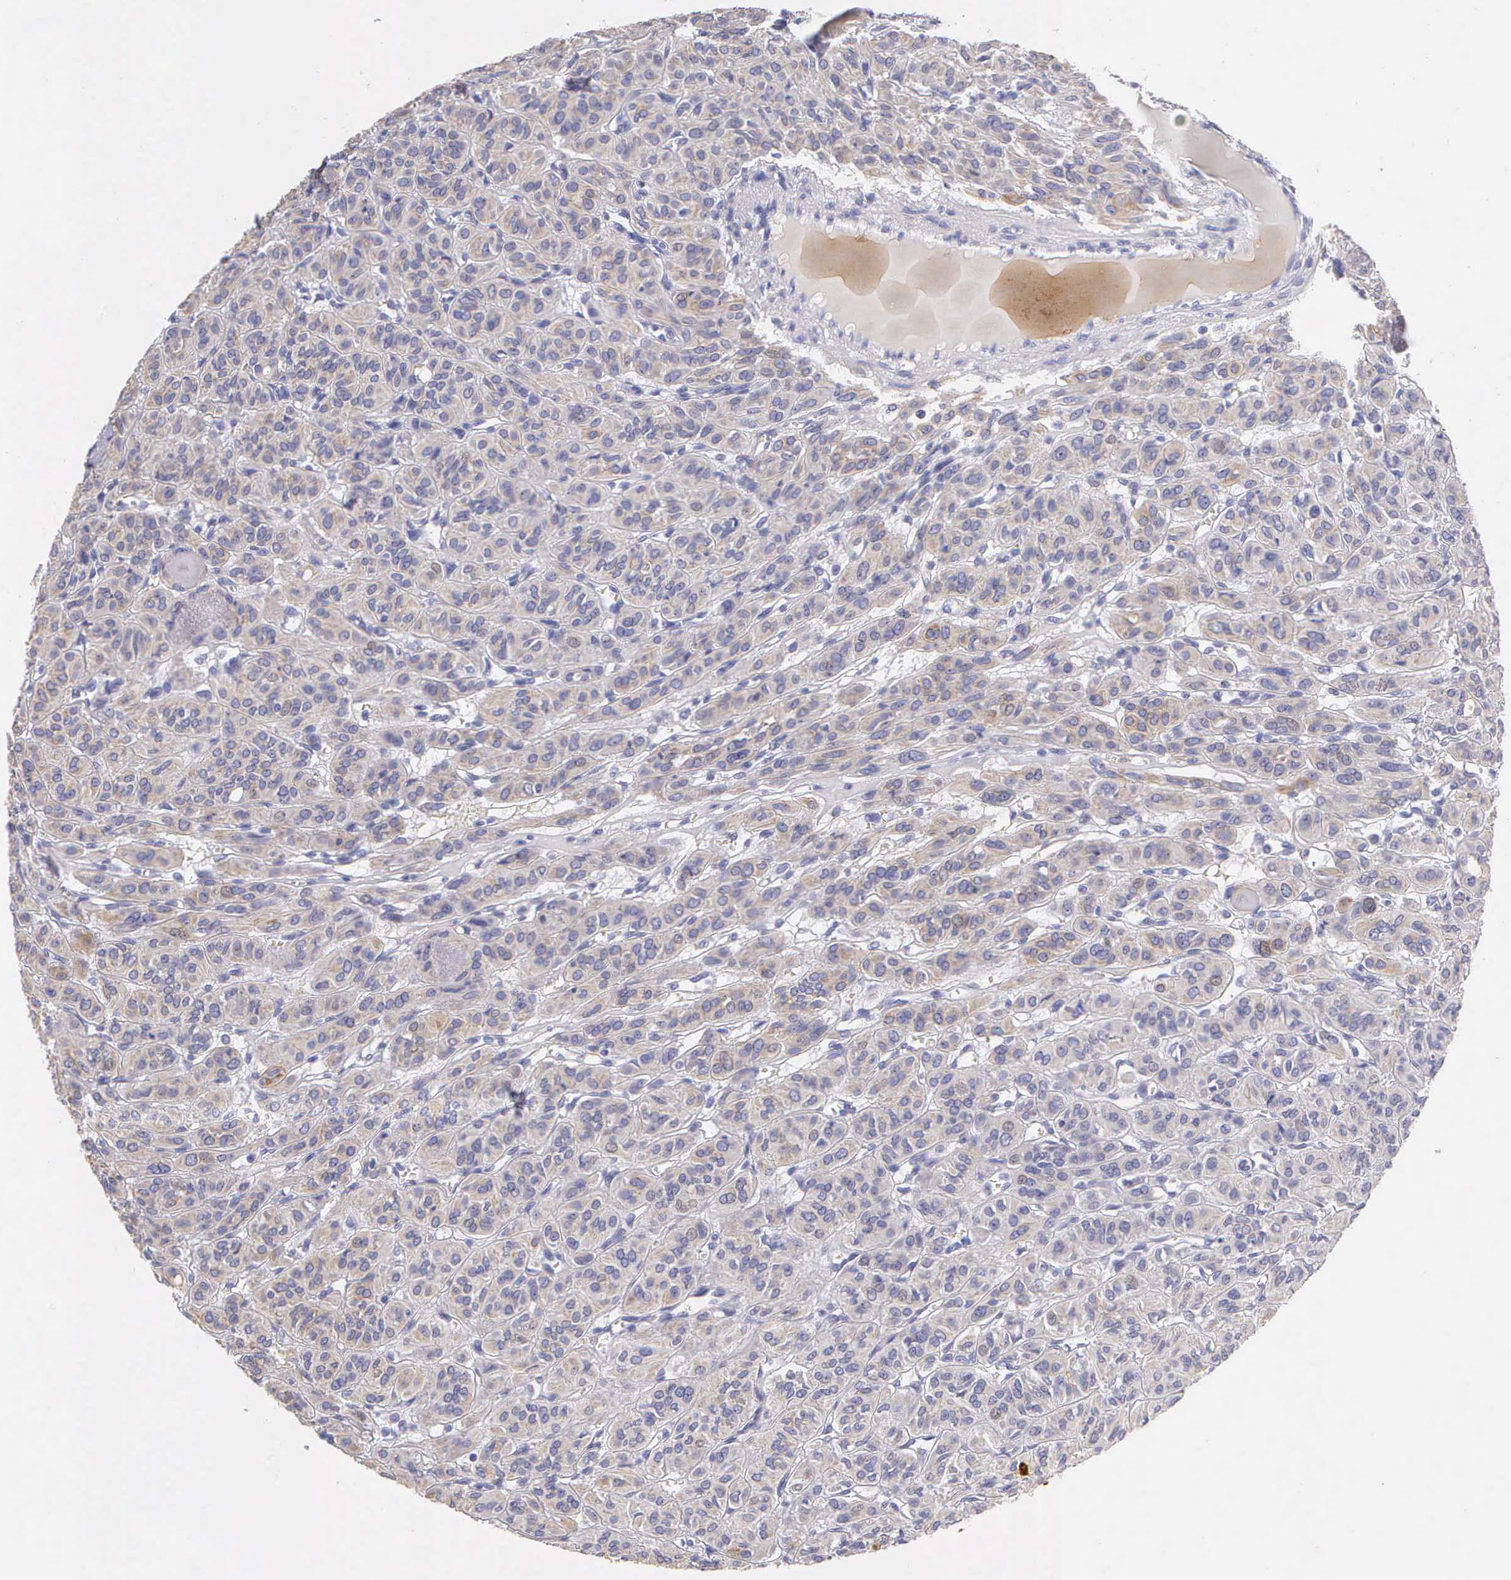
{"staining": {"intensity": "weak", "quantity": "<25%", "location": "cytoplasmic/membranous"}, "tissue": "thyroid cancer", "cell_type": "Tumor cells", "image_type": "cancer", "snomed": [{"axis": "morphology", "description": "Follicular adenoma carcinoma, NOS"}, {"axis": "topography", "description": "Thyroid gland"}], "caption": "Immunohistochemical staining of thyroid cancer (follicular adenoma carcinoma) displays no significant expression in tumor cells.", "gene": "KRT17", "patient": {"sex": "female", "age": 71}}